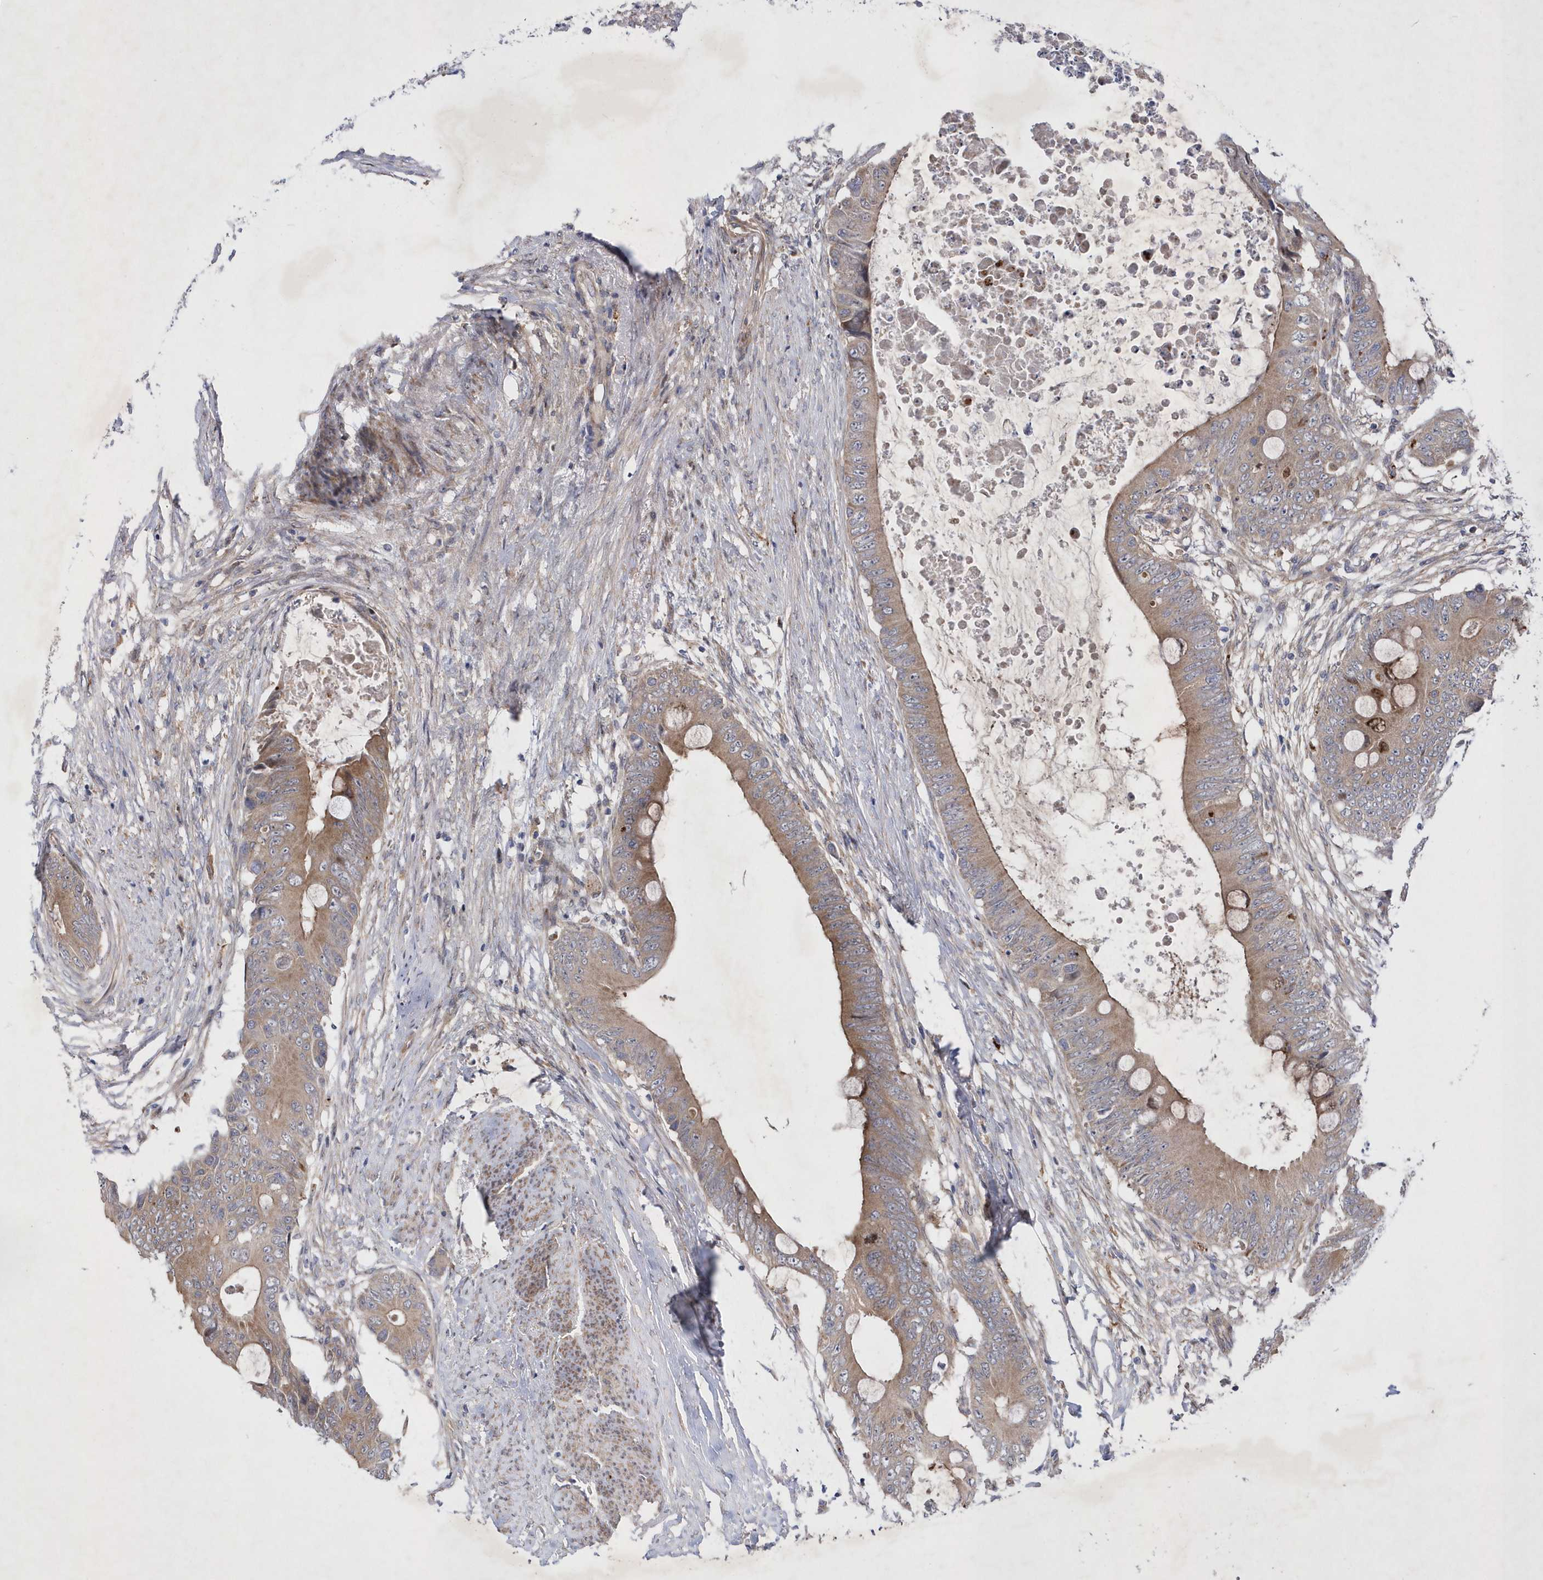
{"staining": {"intensity": "moderate", "quantity": ">75%", "location": "cytoplasmic/membranous"}, "tissue": "colorectal cancer", "cell_type": "Tumor cells", "image_type": "cancer", "snomed": [{"axis": "morphology", "description": "Normal tissue, NOS"}, {"axis": "morphology", "description": "Adenocarcinoma, NOS"}, {"axis": "topography", "description": "Rectum"}, {"axis": "topography", "description": "Peripheral nerve tissue"}], "caption": "Immunohistochemistry histopathology image of neoplastic tissue: human colorectal adenocarcinoma stained using IHC shows medium levels of moderate protein expression localized specifically in the cytoplasmic/membranous of tumor cells, appearing as a cytoplasmic/membranous brown color.", "gene": "LONRF2", "patient": {"sex": "female", "age": 77}}